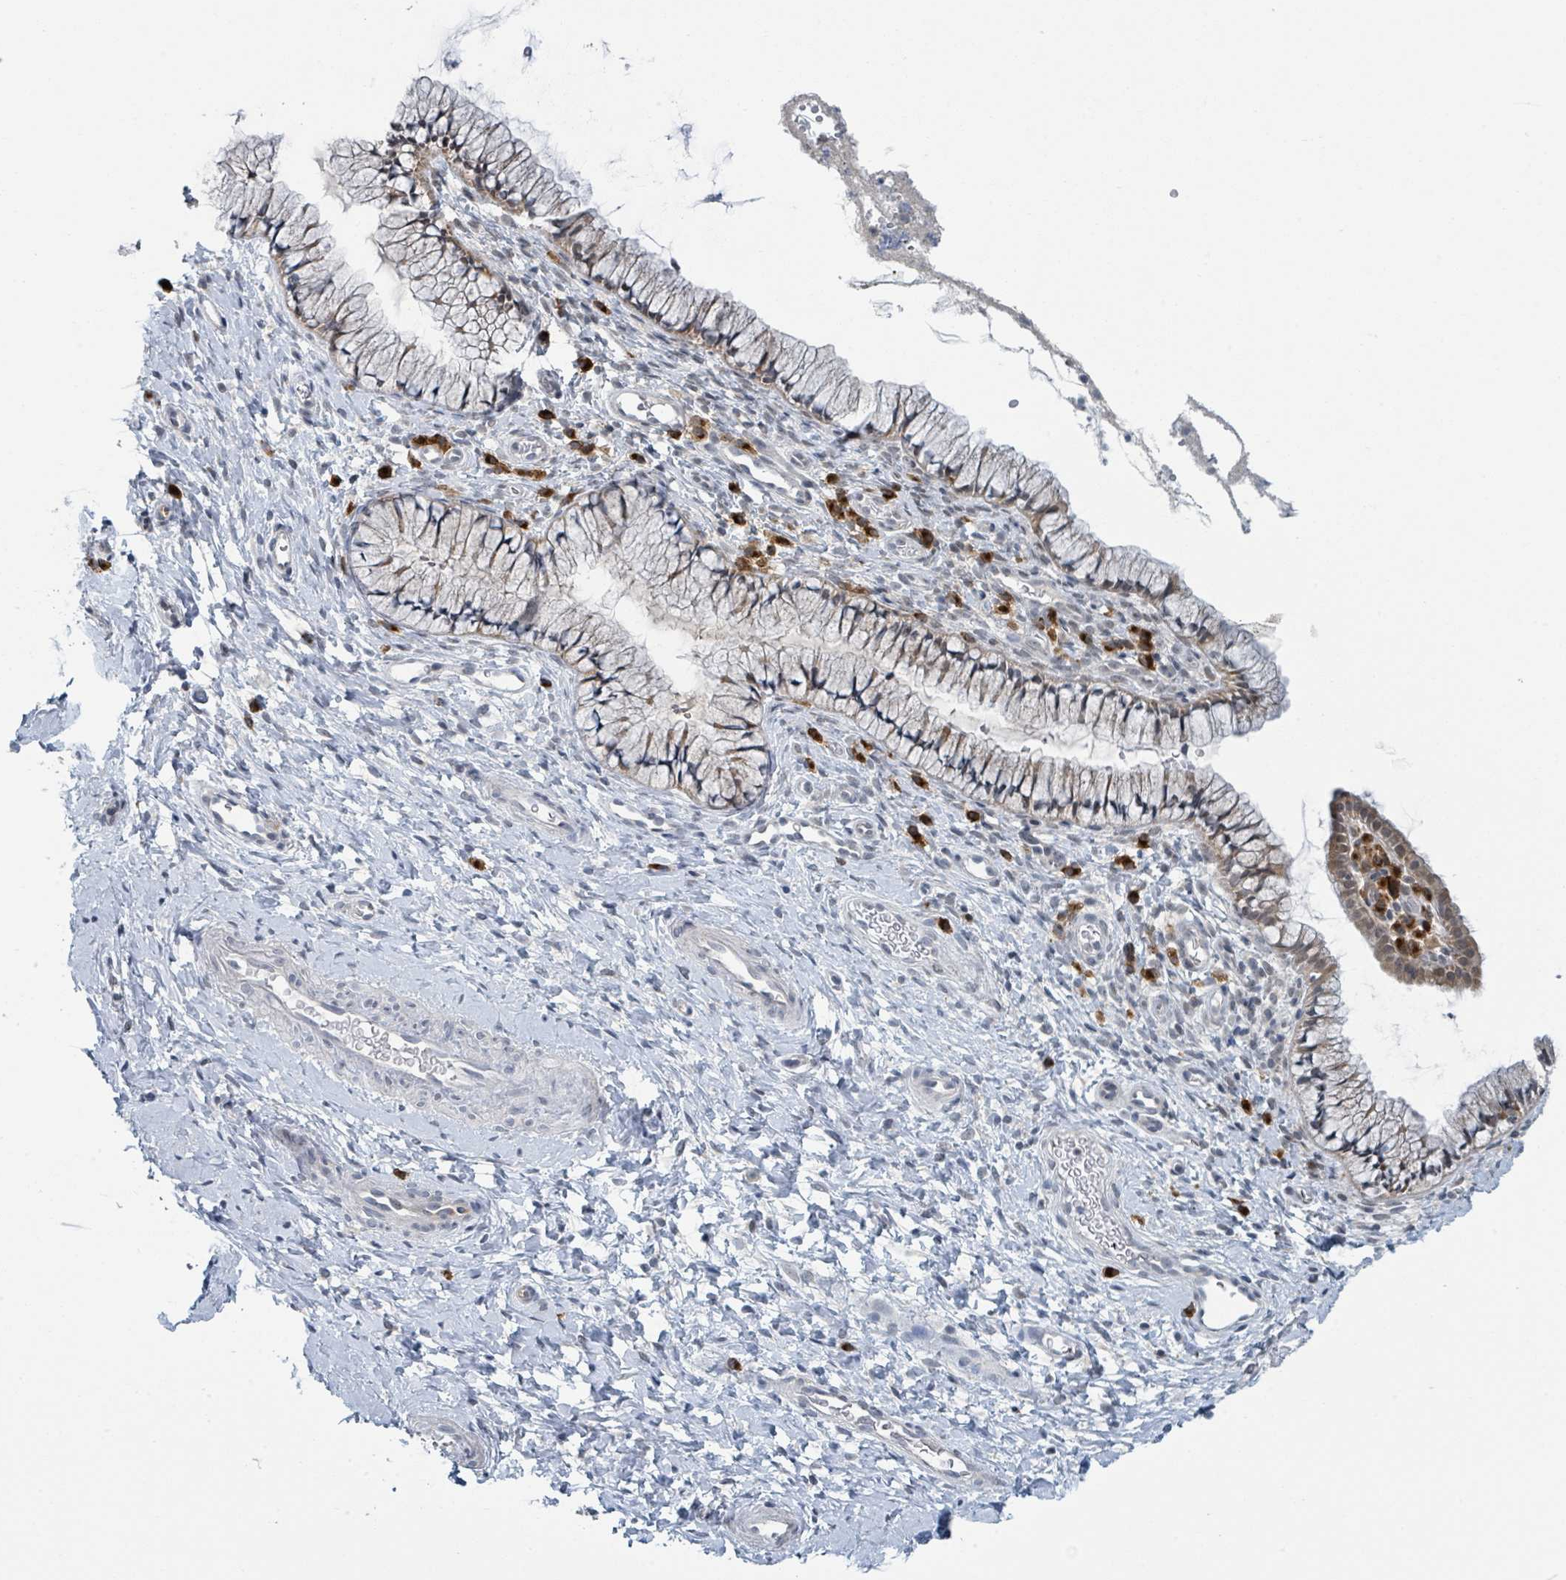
{"staining": {"intensity": "weak", "quantity": "25%-75%", "location": "cytoplasmic/membranous"}, "tissue": "cervix", "cell_type": "Glandular cells", "image_type": "normal", "snomed": [{"axis": "morphology", "description": "Normal tissue, NOS"}, {"axis": "topography", "description": "Cervix"}], "caption": "The photomicrograph reveals immunohistochemical staining of unremarkable cervix. There is weak cytoplasmic/membranous positivity is identified in about 25%-75% of glandular cells.", "gene": "ANKRD55", "patient": {"sex": "female", "age": 36}}